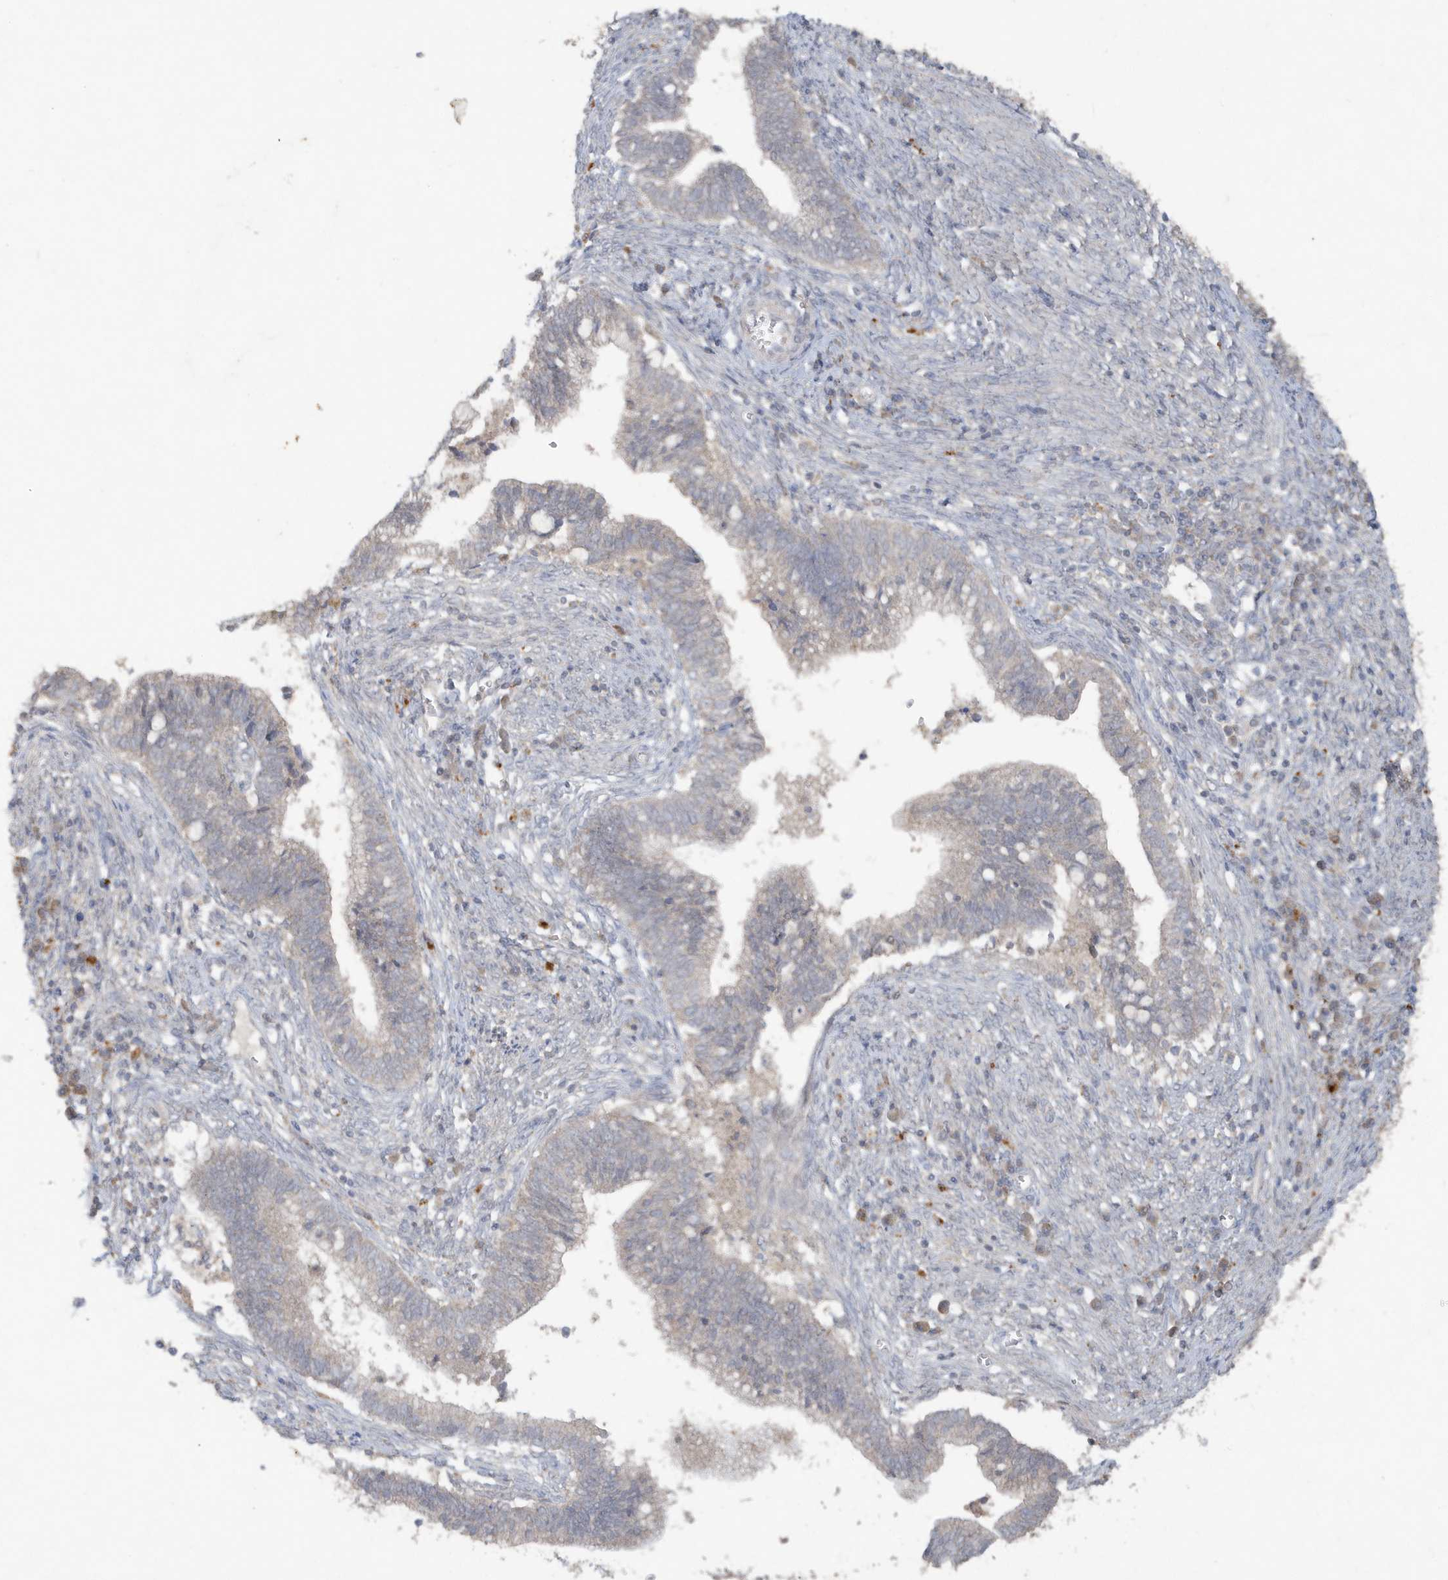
{"staining": {"intensity": "negative", "quantity": "none", "location": "none"}, "tissue": "cervical cancer", "cell_type": "Tumor cells", "image_type": "cancer", "snomed": [{"axis": "morphology", "description": "Adenocarcinoma, NOS"}, {"axis": "topography", "description": "Cervix"}], "caption": "Immunohistochemical staining of human adenocarcinoma (cervical) shows no significant expression in tumor cells. (Brightfield microscopy of DAB IHC at high magnification).", "gene": "C1RL", "patient": {"sex": "female", "age": 44}}